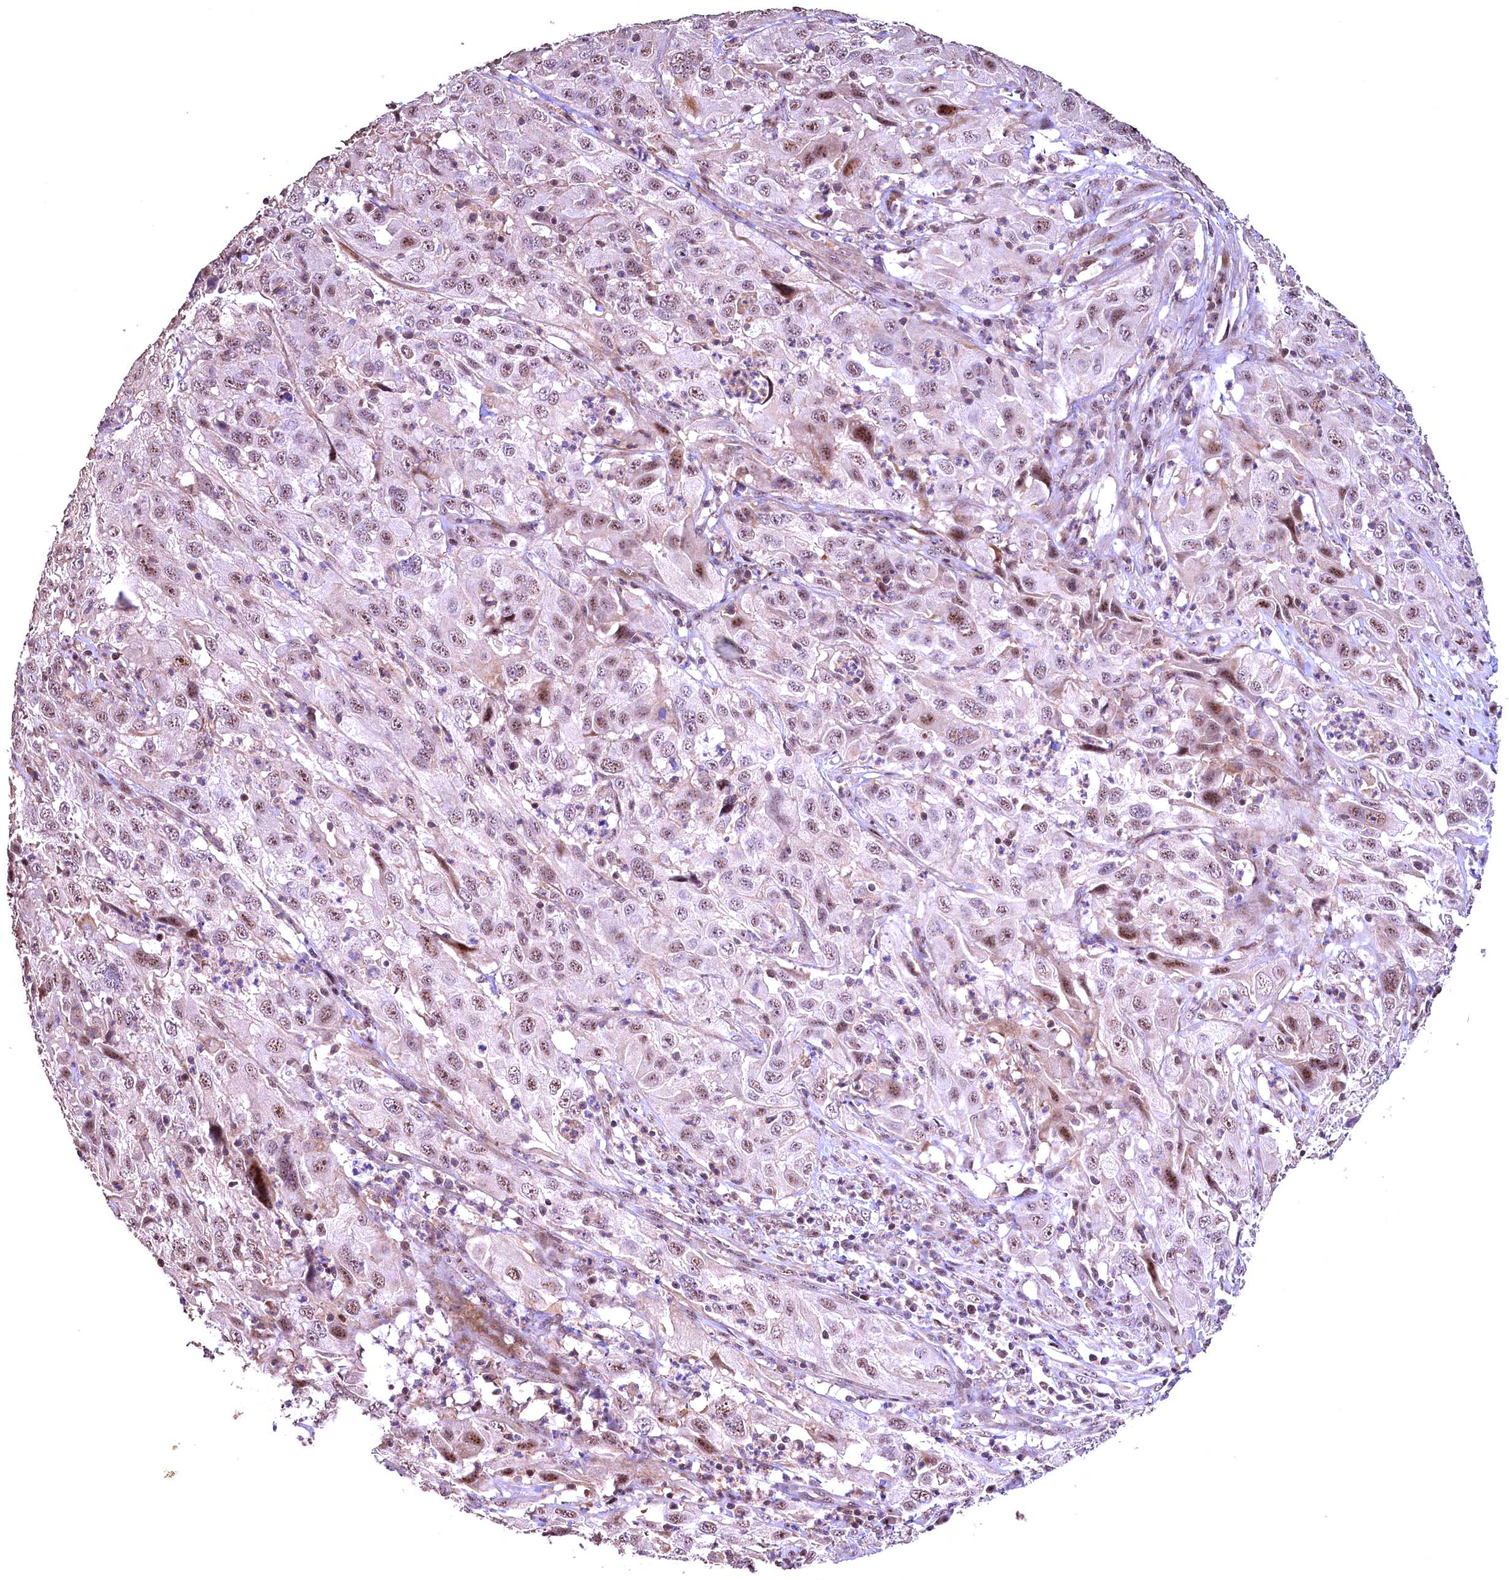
{"staining": {"intensity": "moderate", "quantity": ">75%", "location": "nuclear"}, "tissue": "cervical cancer", "cell_type": "Tumor cells", "image_type": "cancer", "snomed": [{"axis": "morphology", "description": "Squamous cell carcinoma, NOS"}, {"axis": "topography", "description": "Cervix"}], "caption": "A medium amount of moderate nuclear positivity is appreciated in about >75% of tumor cells in cervical cancer (squamous cell carcinoma) tissue.", "gene": "FUZ", "patient": {"sex": "female", "age": 32}}